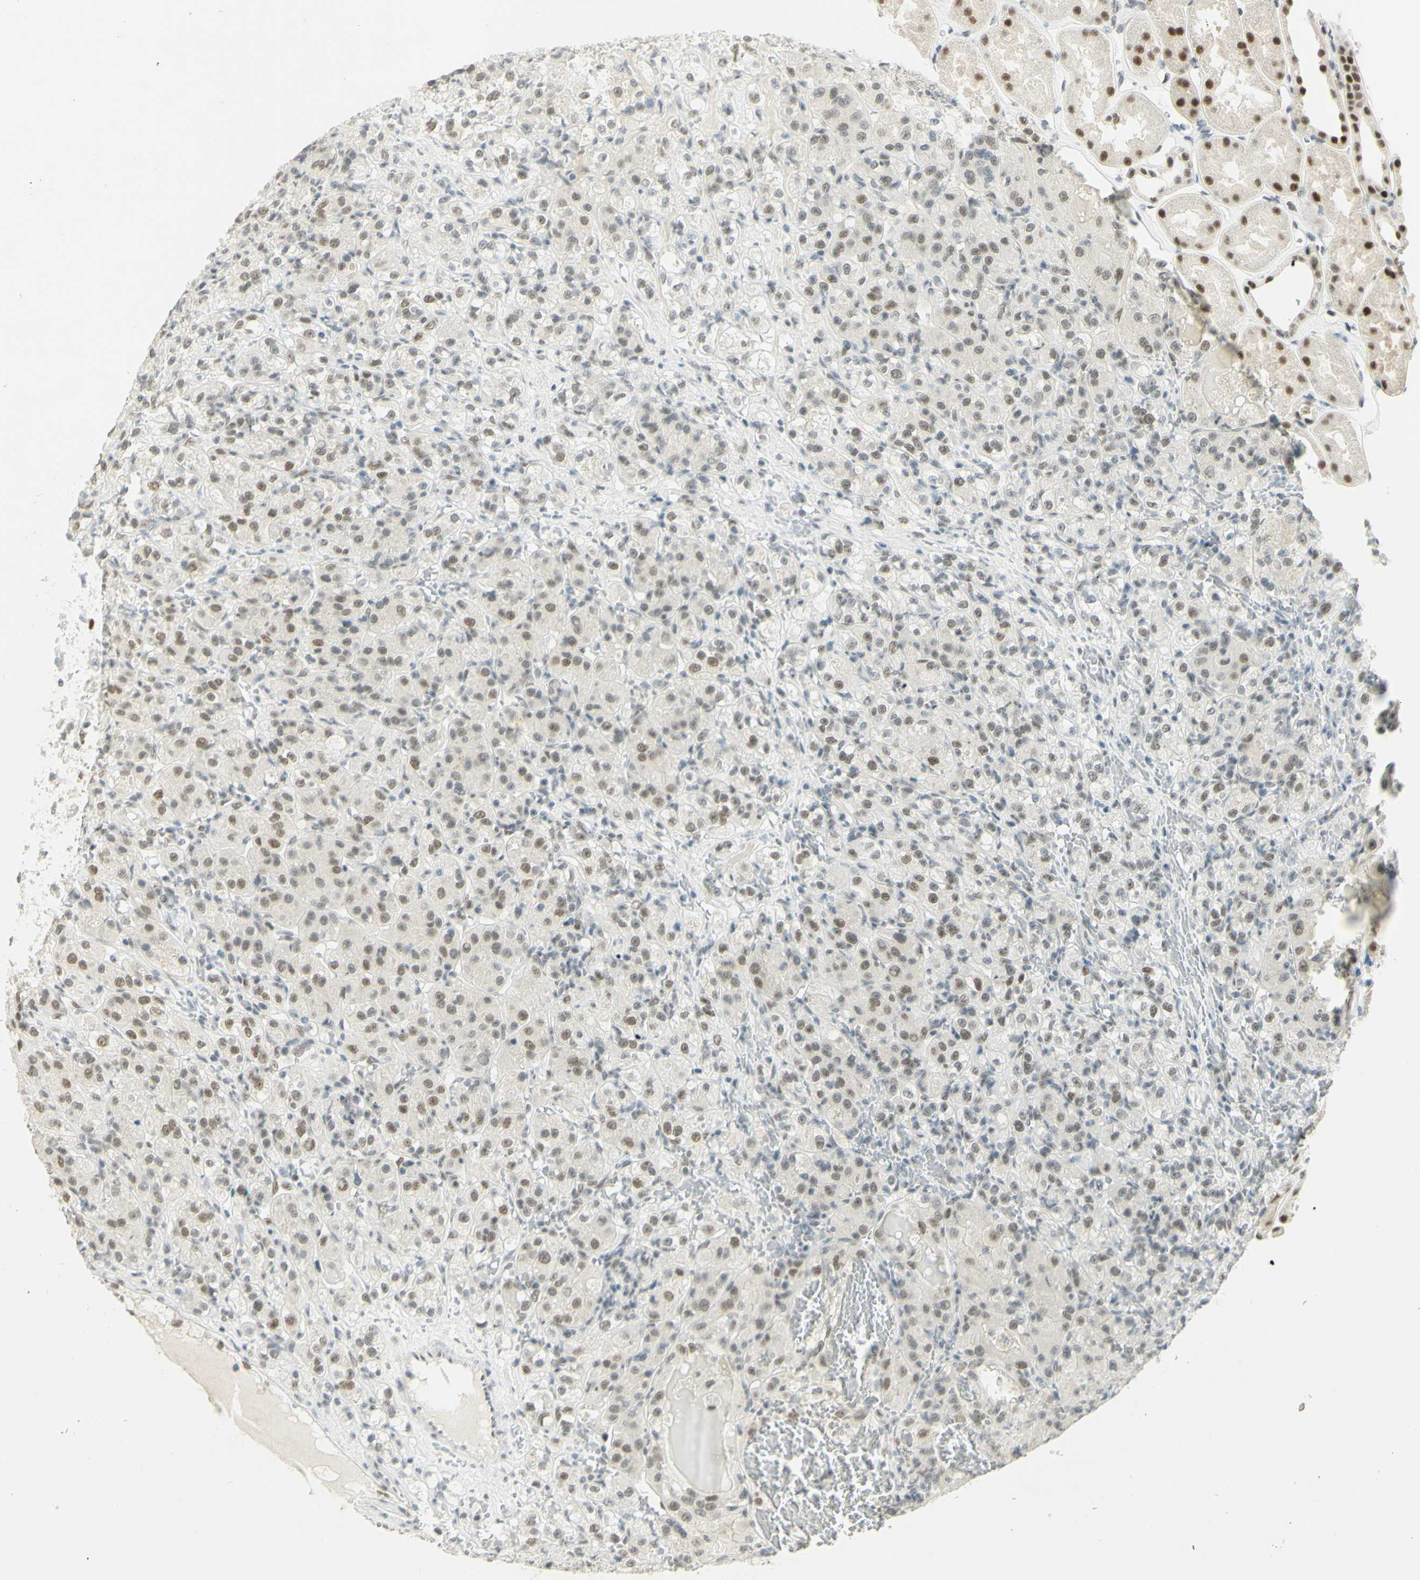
{"staining": {"intensity": "weak", "quantity": ">75%", "location": "none"}, "tissue": "renal cancer", "cell_type": "Tumor cells", "image_type": "cancer", "snomed": [{"axis": "morphology", "description": "Adenocarcinoma, NOS"}, {"axis": "topography", "description": "Kidney"}], "caption": "DAB (3,3'-diaminobenzidine) immunohistochemical staining of human adenocarcinoma (renal) exhibits weak None protein expression in about >75% of tumor cells.", "gene": "PMS2", "patient": {"sex": "male", "age": 61}}